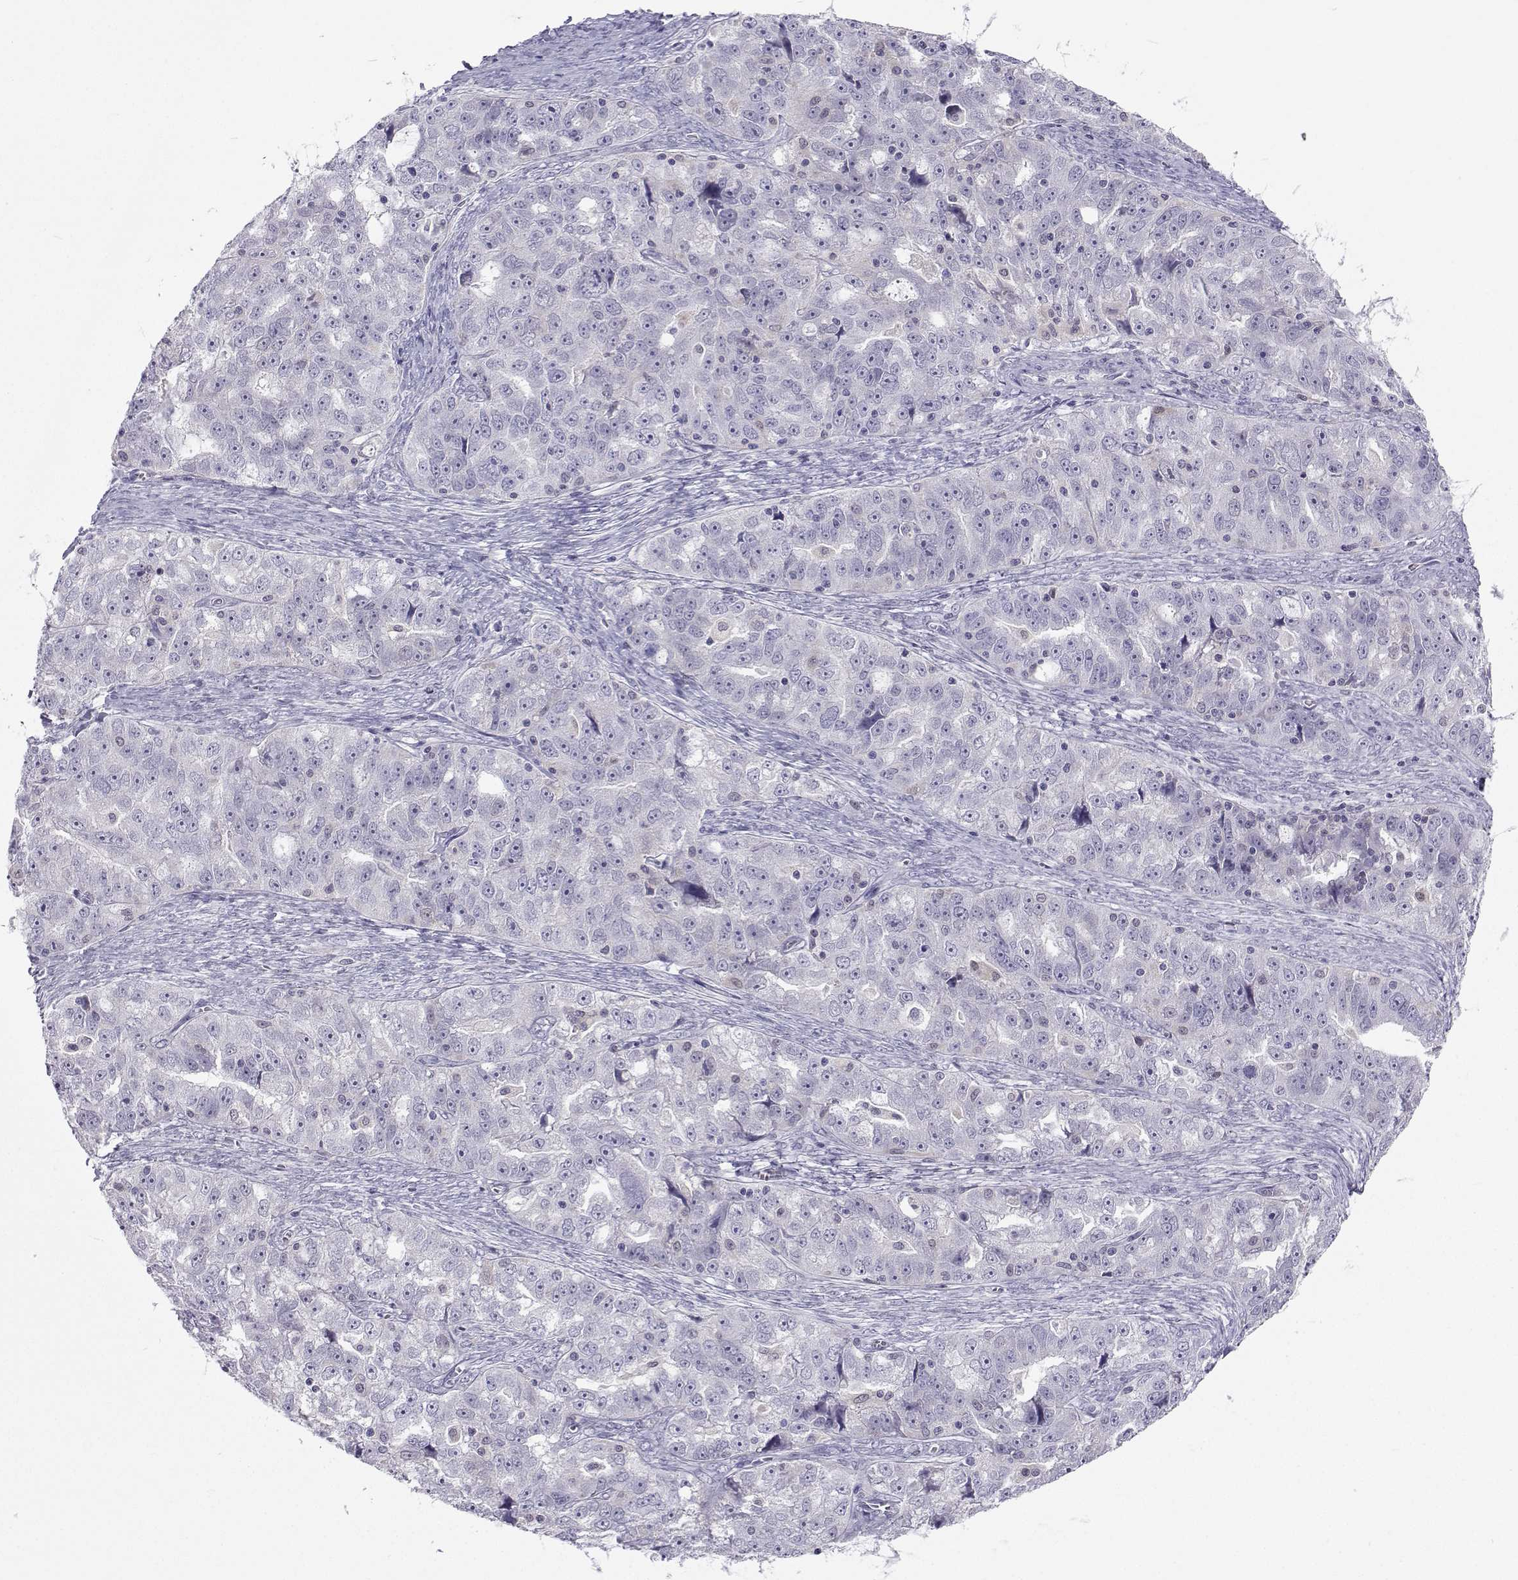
{"staining": {"intensity": "negative", "quantity": "none", "location": "none"}, "tissue": "ovarian cancer", "cell_type": "Tumor cells", "image_type": "cancer", "snomed": [{"axis": "morphology", "description": "Cystadenocarcinoma, serous, NOS"}, {"axis": "topography", "description": "Ovary"}], "caption": "Immunohistochemical staining of ovarian serous cystadenocarcinoma exhibits no significant positivity in tumor cells.", "gene": "GALM", "patient": {"sex": "female", "age": 51}}